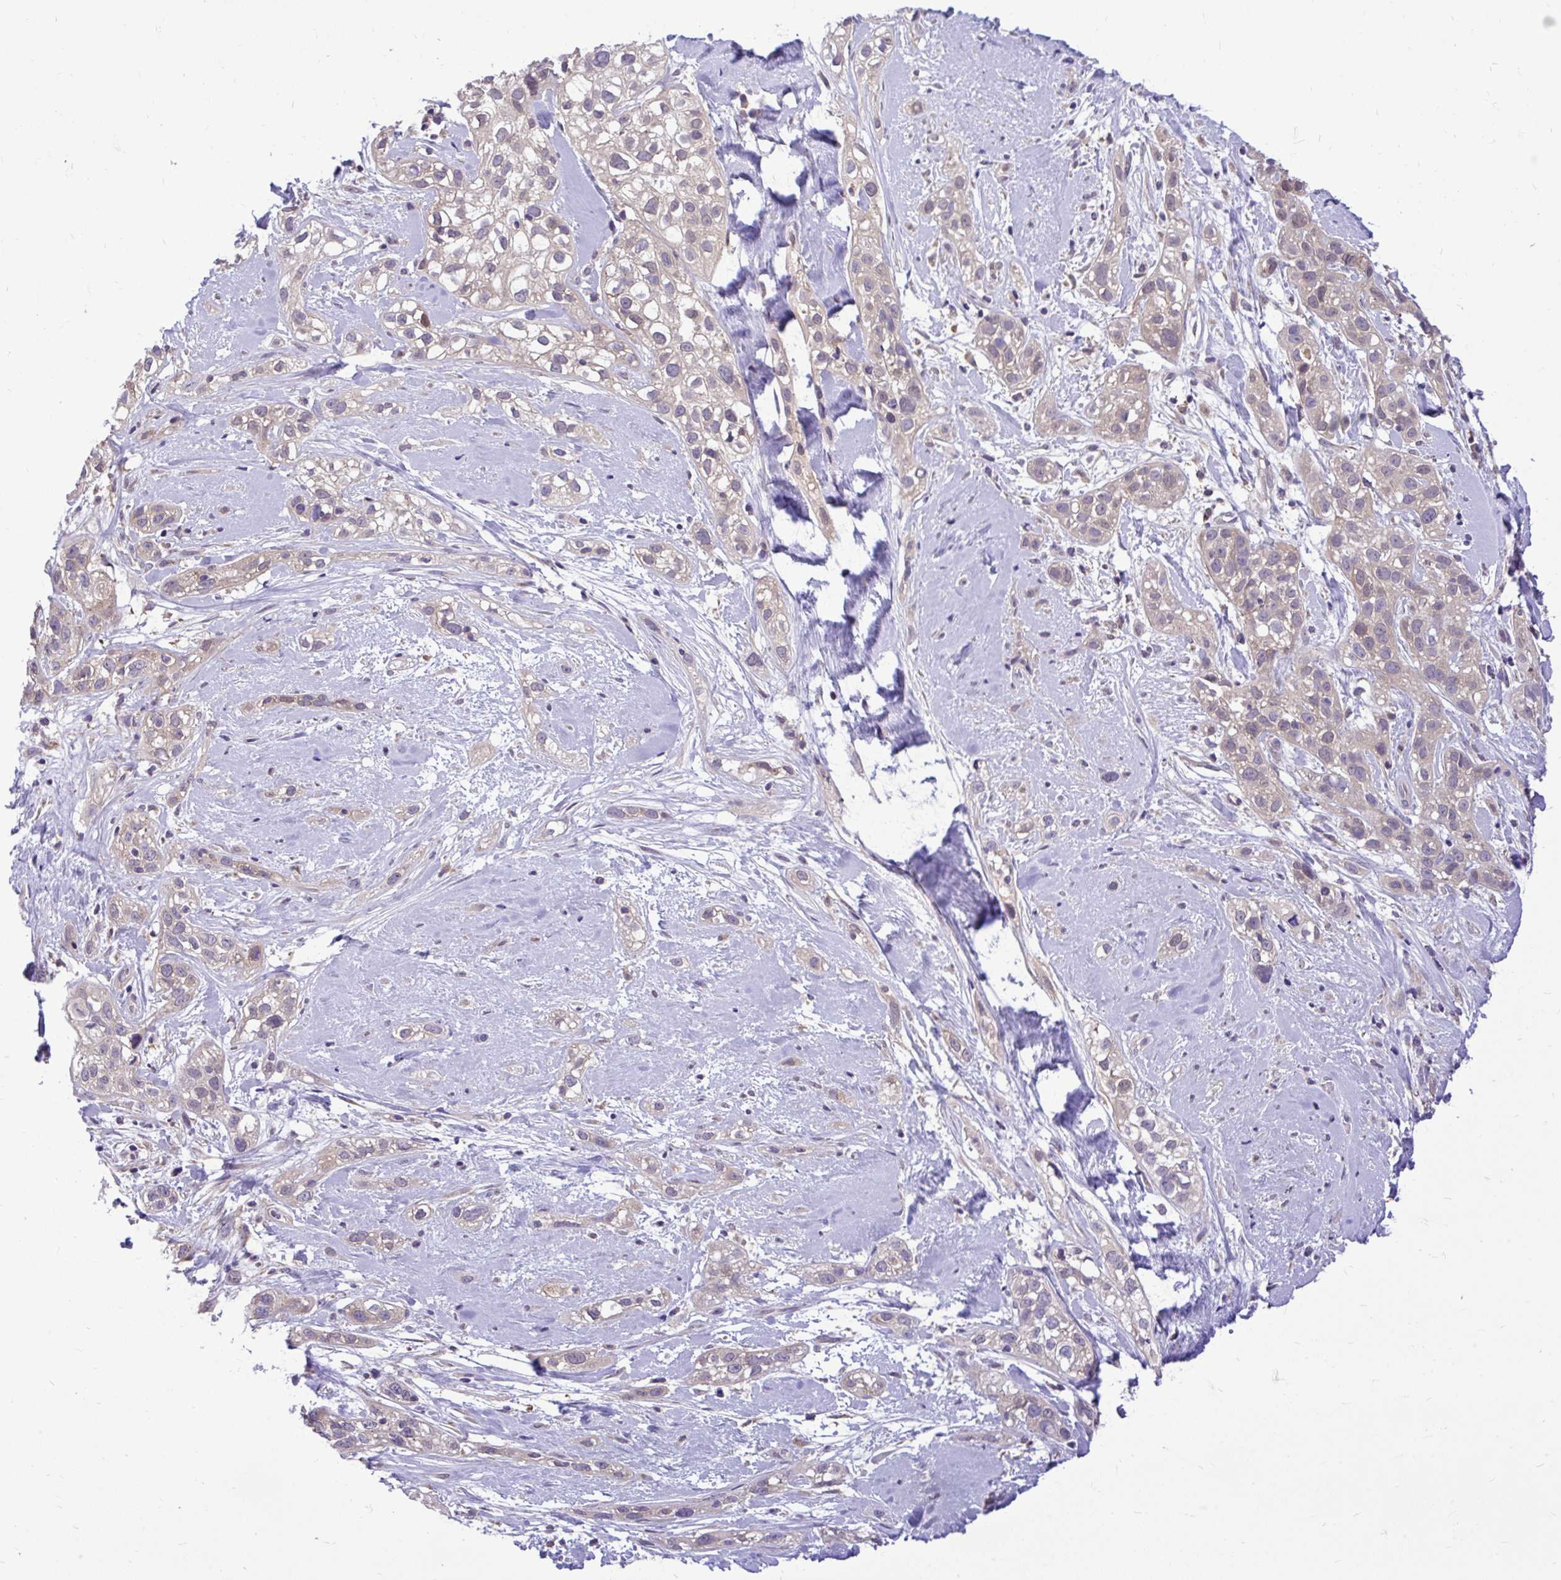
{"staining": {"intensity": "negative", "quantity": "none", "location": "none"}, "tissue": "skin cancer", "cell_type": "Tumor cells", "image_type": "cancer", "snomed": [{"axis": "morphology", "description": "Squamous cell carcinoma, NOS"}, {"axis": "topography", "description": "Skin"}], "caption": "The micrograph shows no staining of tumor cells in skin cancer (squamous cell carcinoma).", "gene": "CEACAM18", "patient": {"sex": "male", "age": 82}}